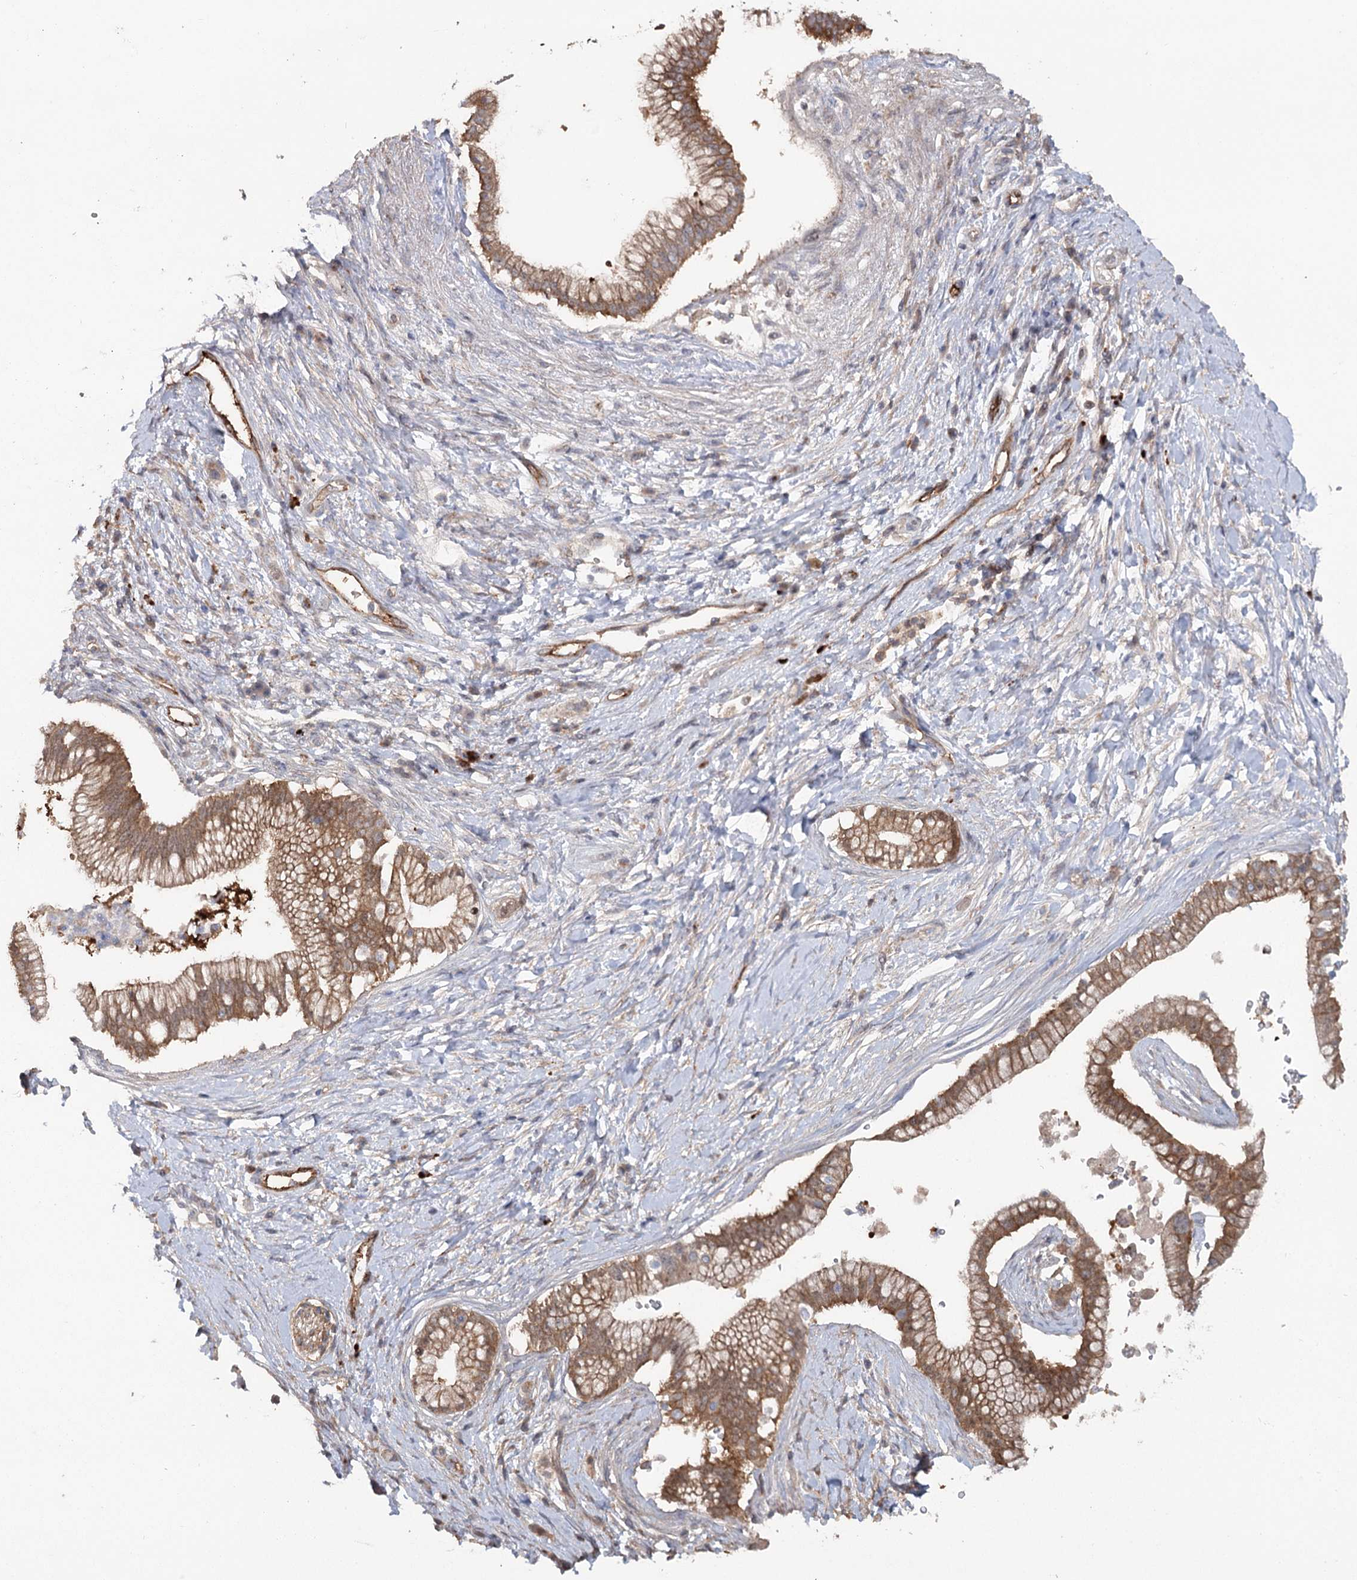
{"staining": {"intensity": "moderate", "quantity": ">75%", "location": "cytoplasmic/membranous"}, "tissue": "pancreatic cancer", "cell_type": "Tumor cells", "image_type": "cancer", "snomed": [{"axis": "morphology", "description": "Adenocarcinoma, NOS"}, {"axis": "topography", "description": "Pancreas"}], "caption": "Immunohistochemistry (IHC) histopathology image of human adenocarcinoma (pancreatic) stained for a protein (brown), which exhibits medium levels of moderate cytoplasmic/membranous expression in about >75% of tumor cells.", "gene": "MAP3K13", "patient": {"sex": "male", "age": 68}}